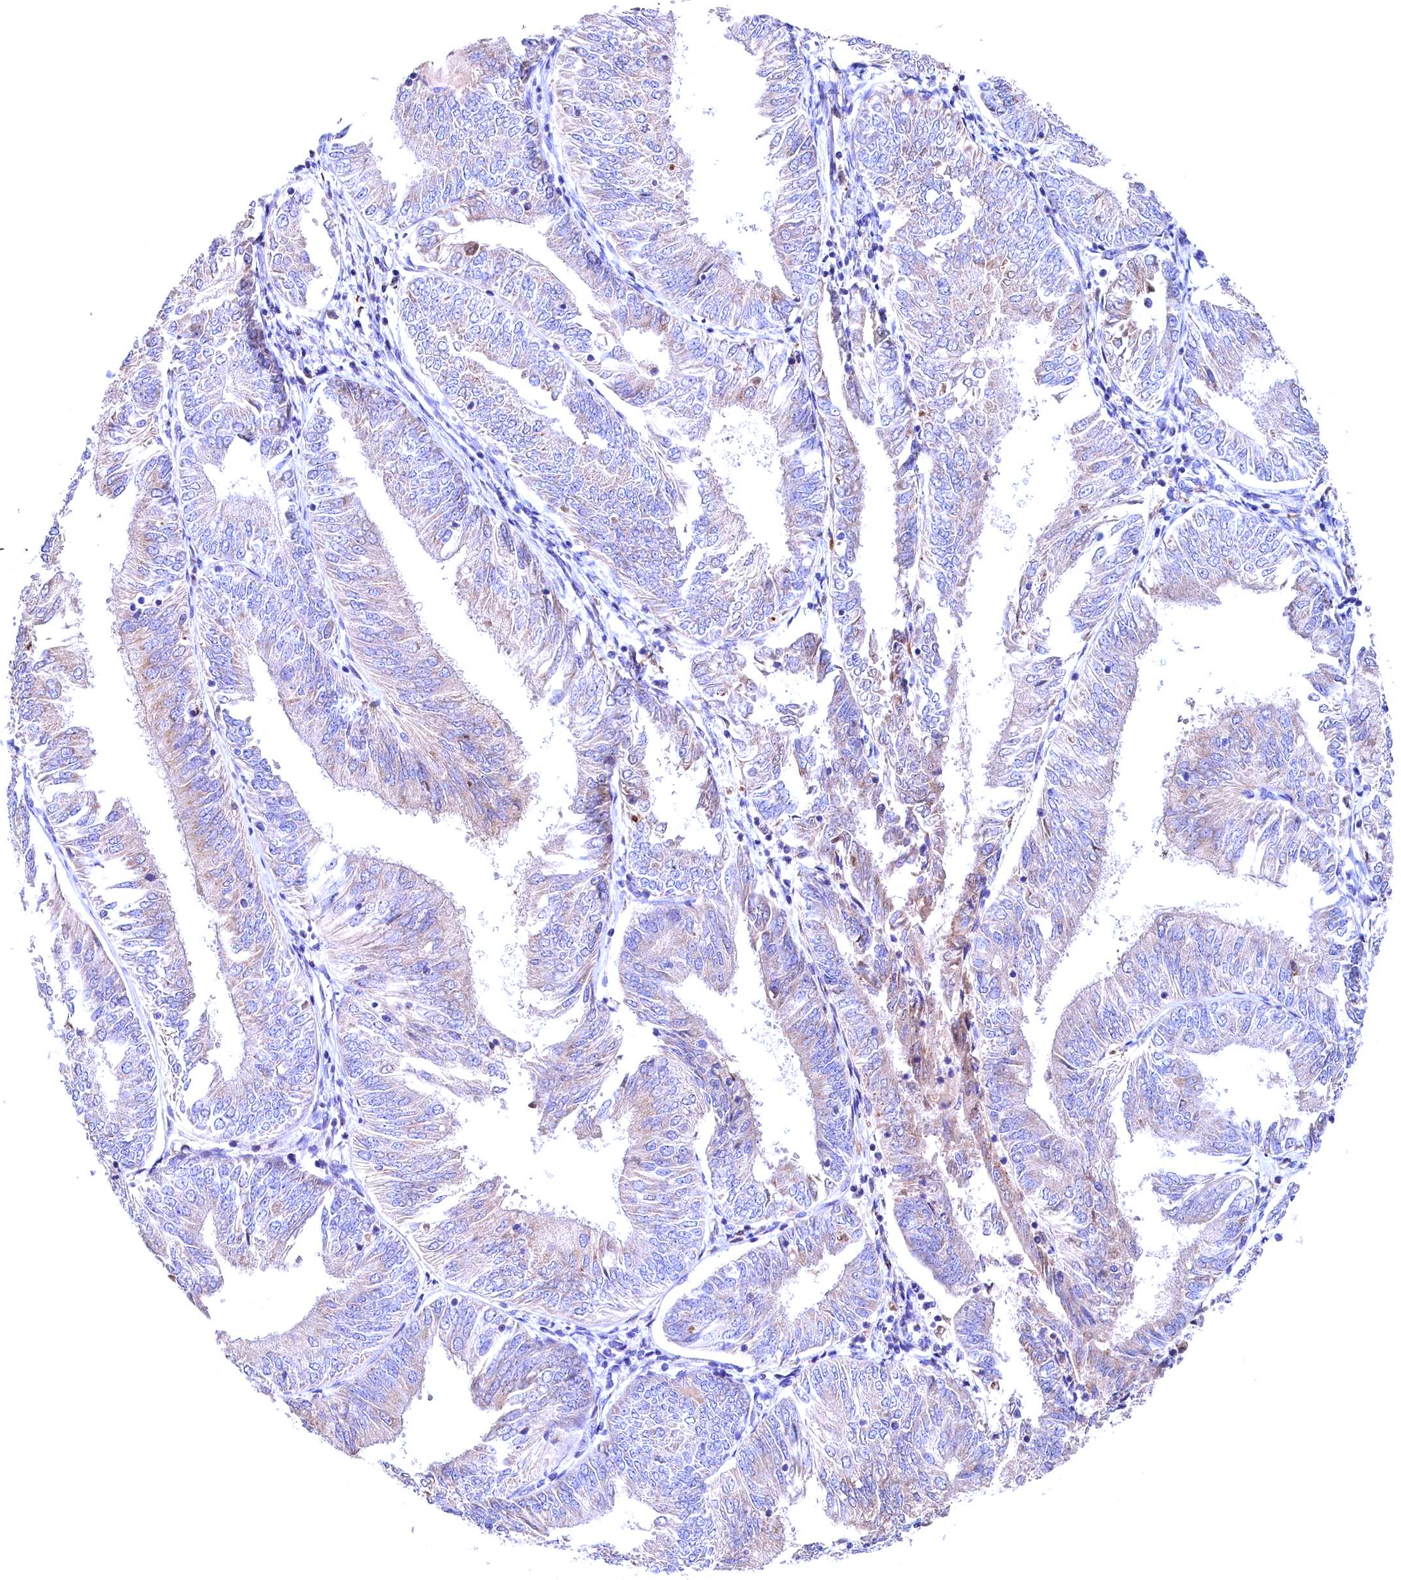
{"staining": {"intensity": "negative", "quantity": "none", "location": "none"}, "tissue": "endometrial cancer", "cell_type": "Tumor cells", "image_type": "cancer", "snomed": [{"axis": "morphology", "description": "Adenocarcinoma, NOS"}, {"axis": "topography", "description": "Endometrium"}], "caption": "This histopathology image is of endometrial cancer (adenocarcinoma) stained with IHC to label a protein in brown with the nuclei are counter-stained blue. There is no expression in tumor cells.", "gene": "GPR108", "patient": {"sex": "female", "age": 58}}